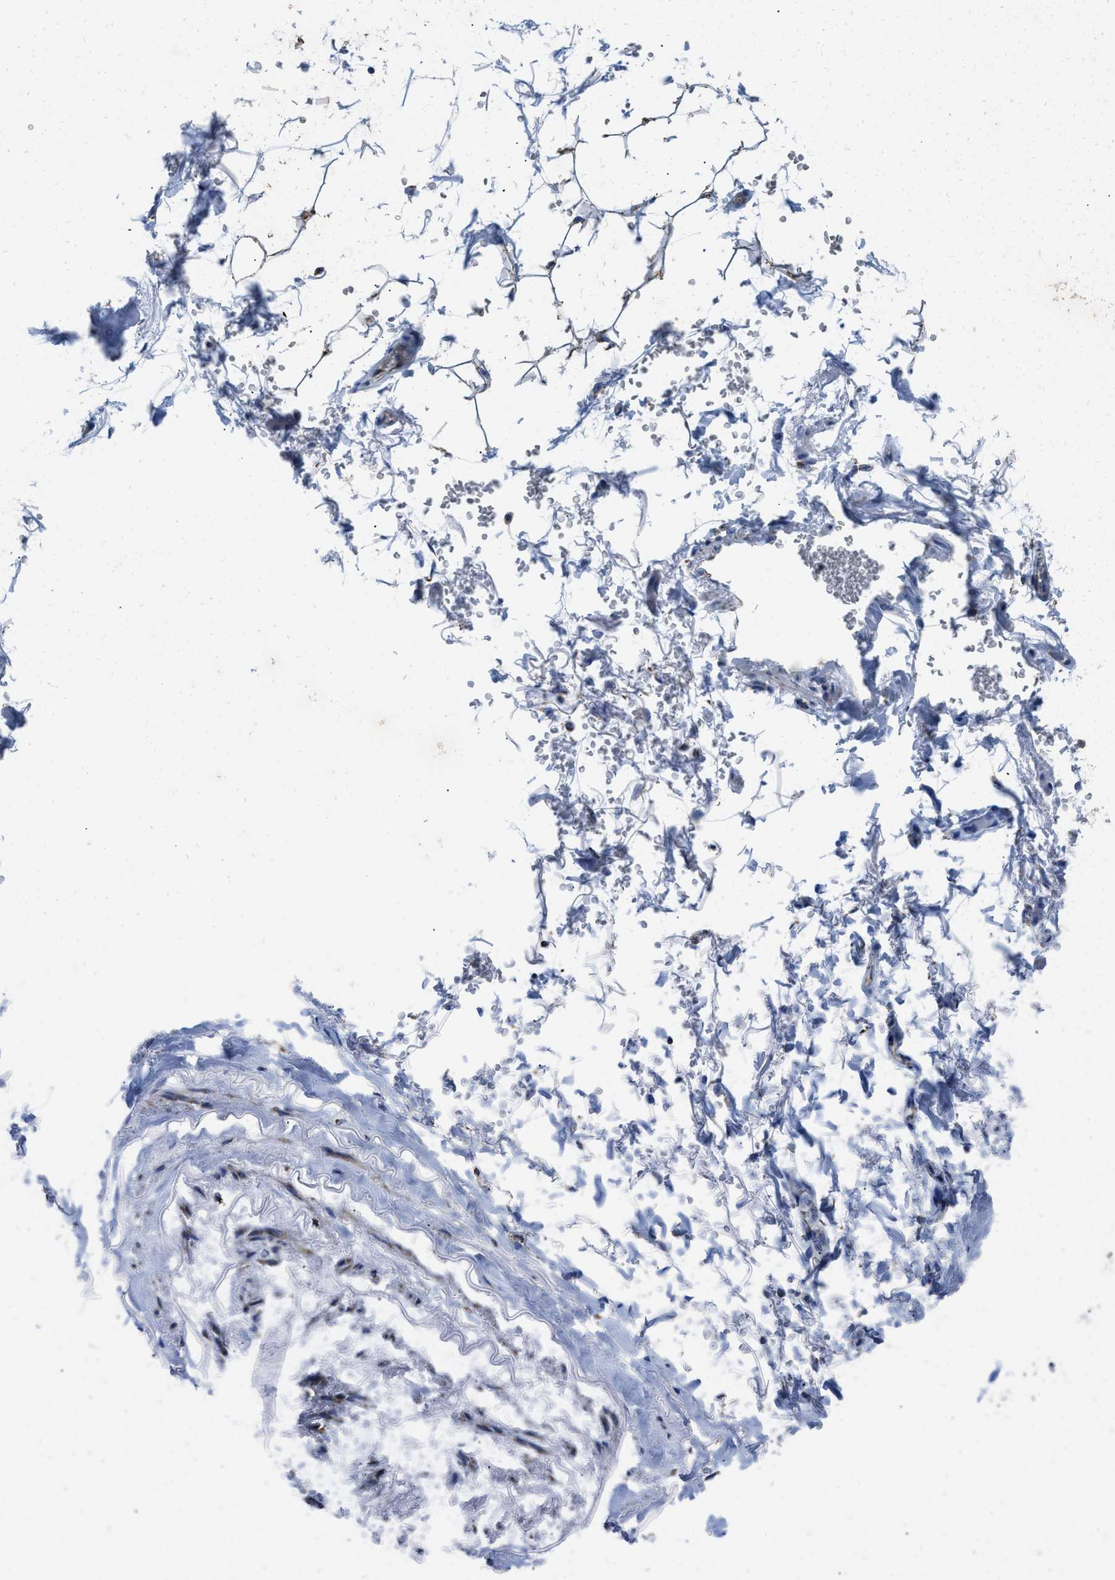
{"staining": {"intensity": "moderate", "quantity": "25%-75%", "location": "cytoplasmic/membranous"}, "tissue": "adipose tissue", "cell_type": "Adipocytes", "image_type": "normal", "snomed": [{"axis": "morphology", "description": "Normal tissue, NOS"}, {"axis": "topography", "description": "Cartilage tissue"}, {"axis": "topography", "description": "Lung"}], "caption": "DAB (3,3'-diaminobenzidine) immunohistochemical staining of benign adipose tissue displays moderate cytoplasmic/membranous protein staining in approximately 25%-75% of adipocytes. (DAB (3,3'-diaminobenzidine) IHC with brightfield microscopy, high magnification).", "gene": "ETFB", "patient": {"sex": "female", "age": 77}}